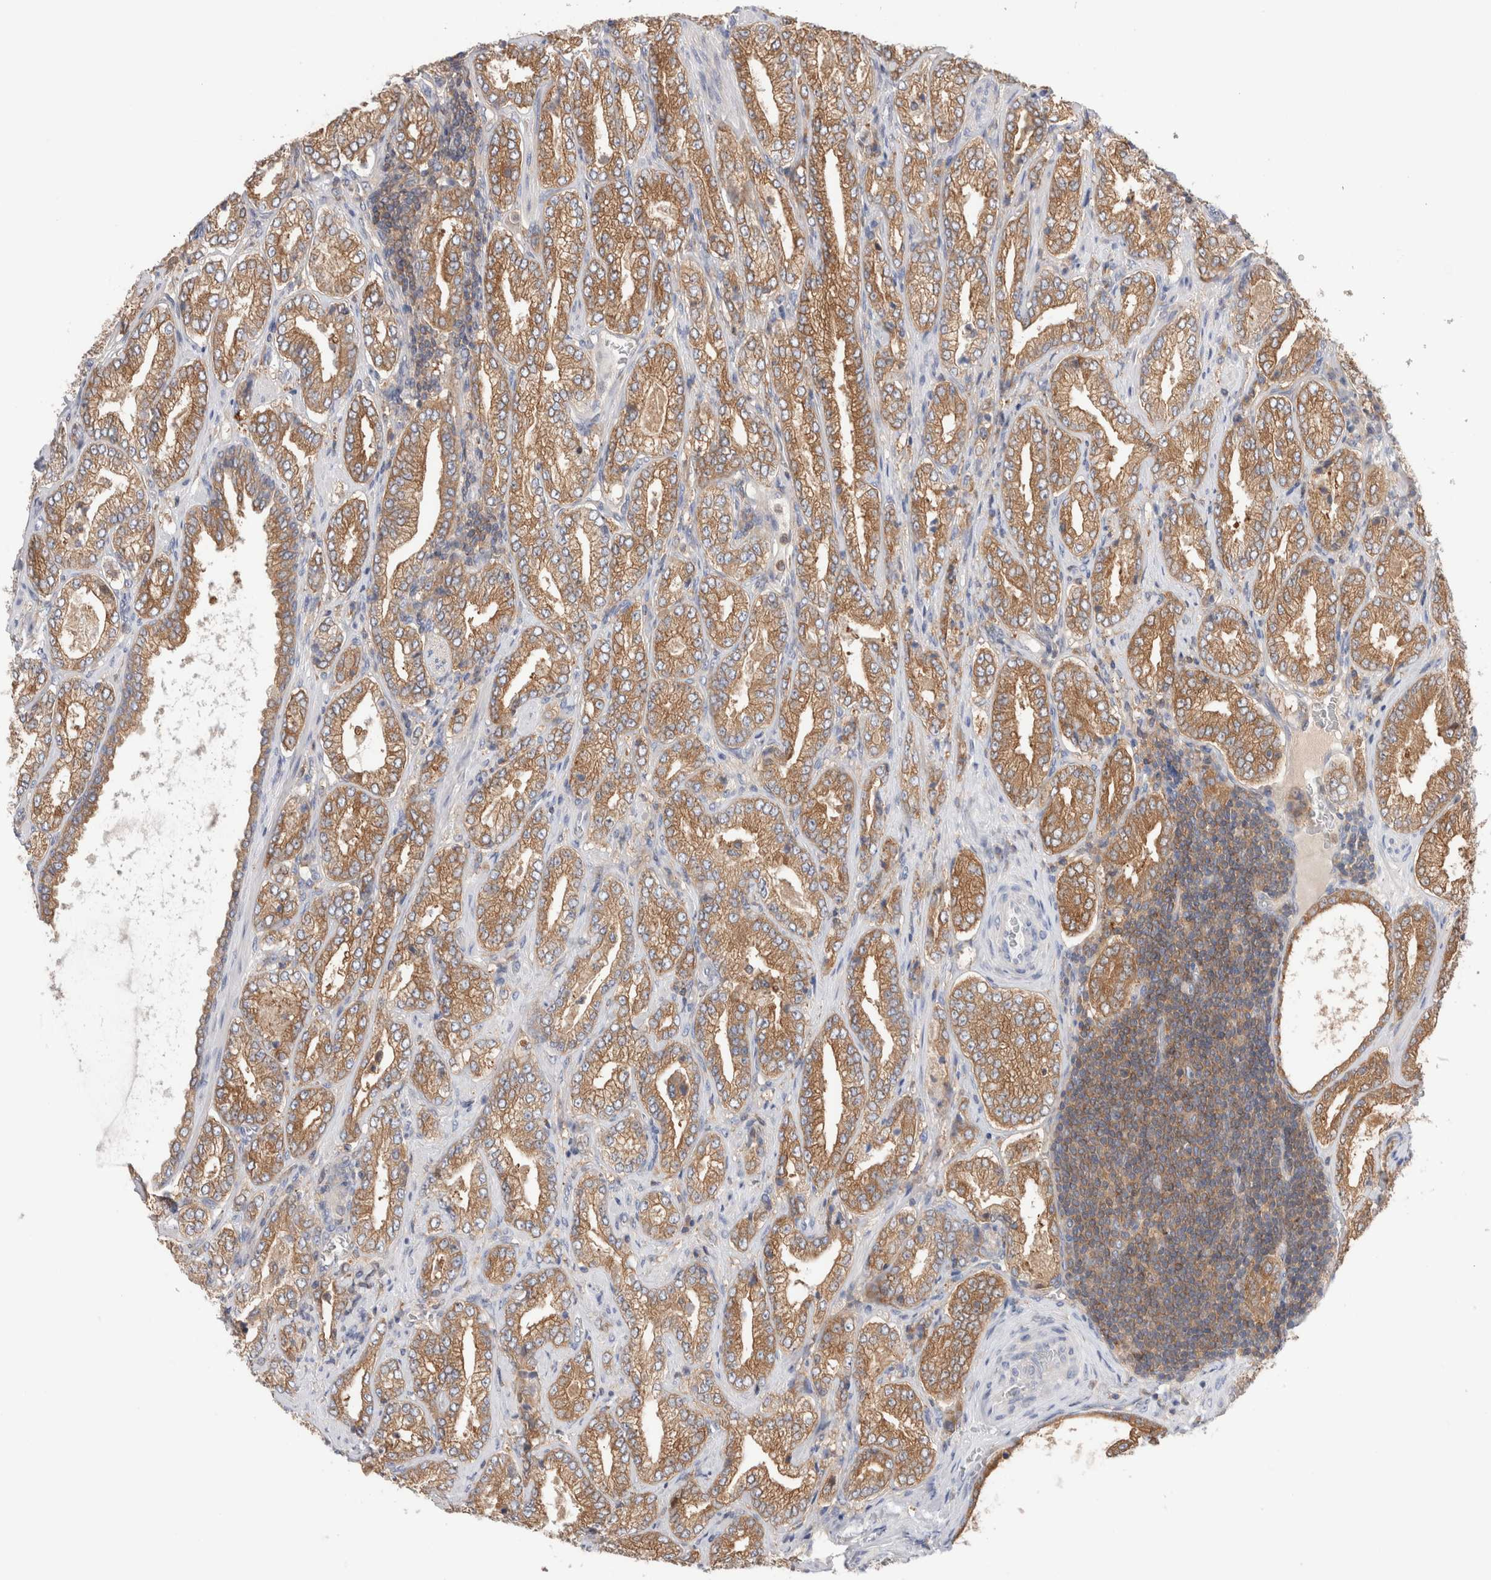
{"staining": {"intensity": "moderate", "quantity": ">75%", "location": "cytoplasmic/membranous"}, "tissue": "prostate cancer", "cell_type": "Tumor cells", "image_type": "cancer", "snomed": [{"axis": "morphology", "description": "Adenocarcinoma, Low grade"}, {"axis": "topography", "description": "Prostate"}], "caption": "Low-grade adenocarcinoma (prostate) stained with DAB IHC shows medium levels of moderate cytoplasmic/membranous staining in about >75% of tumor cells. (Brightfield microscopy of DAB IHC at high magnification).", "gene": "KLHL14", "patient": {"sex": "male", "age": 62}}